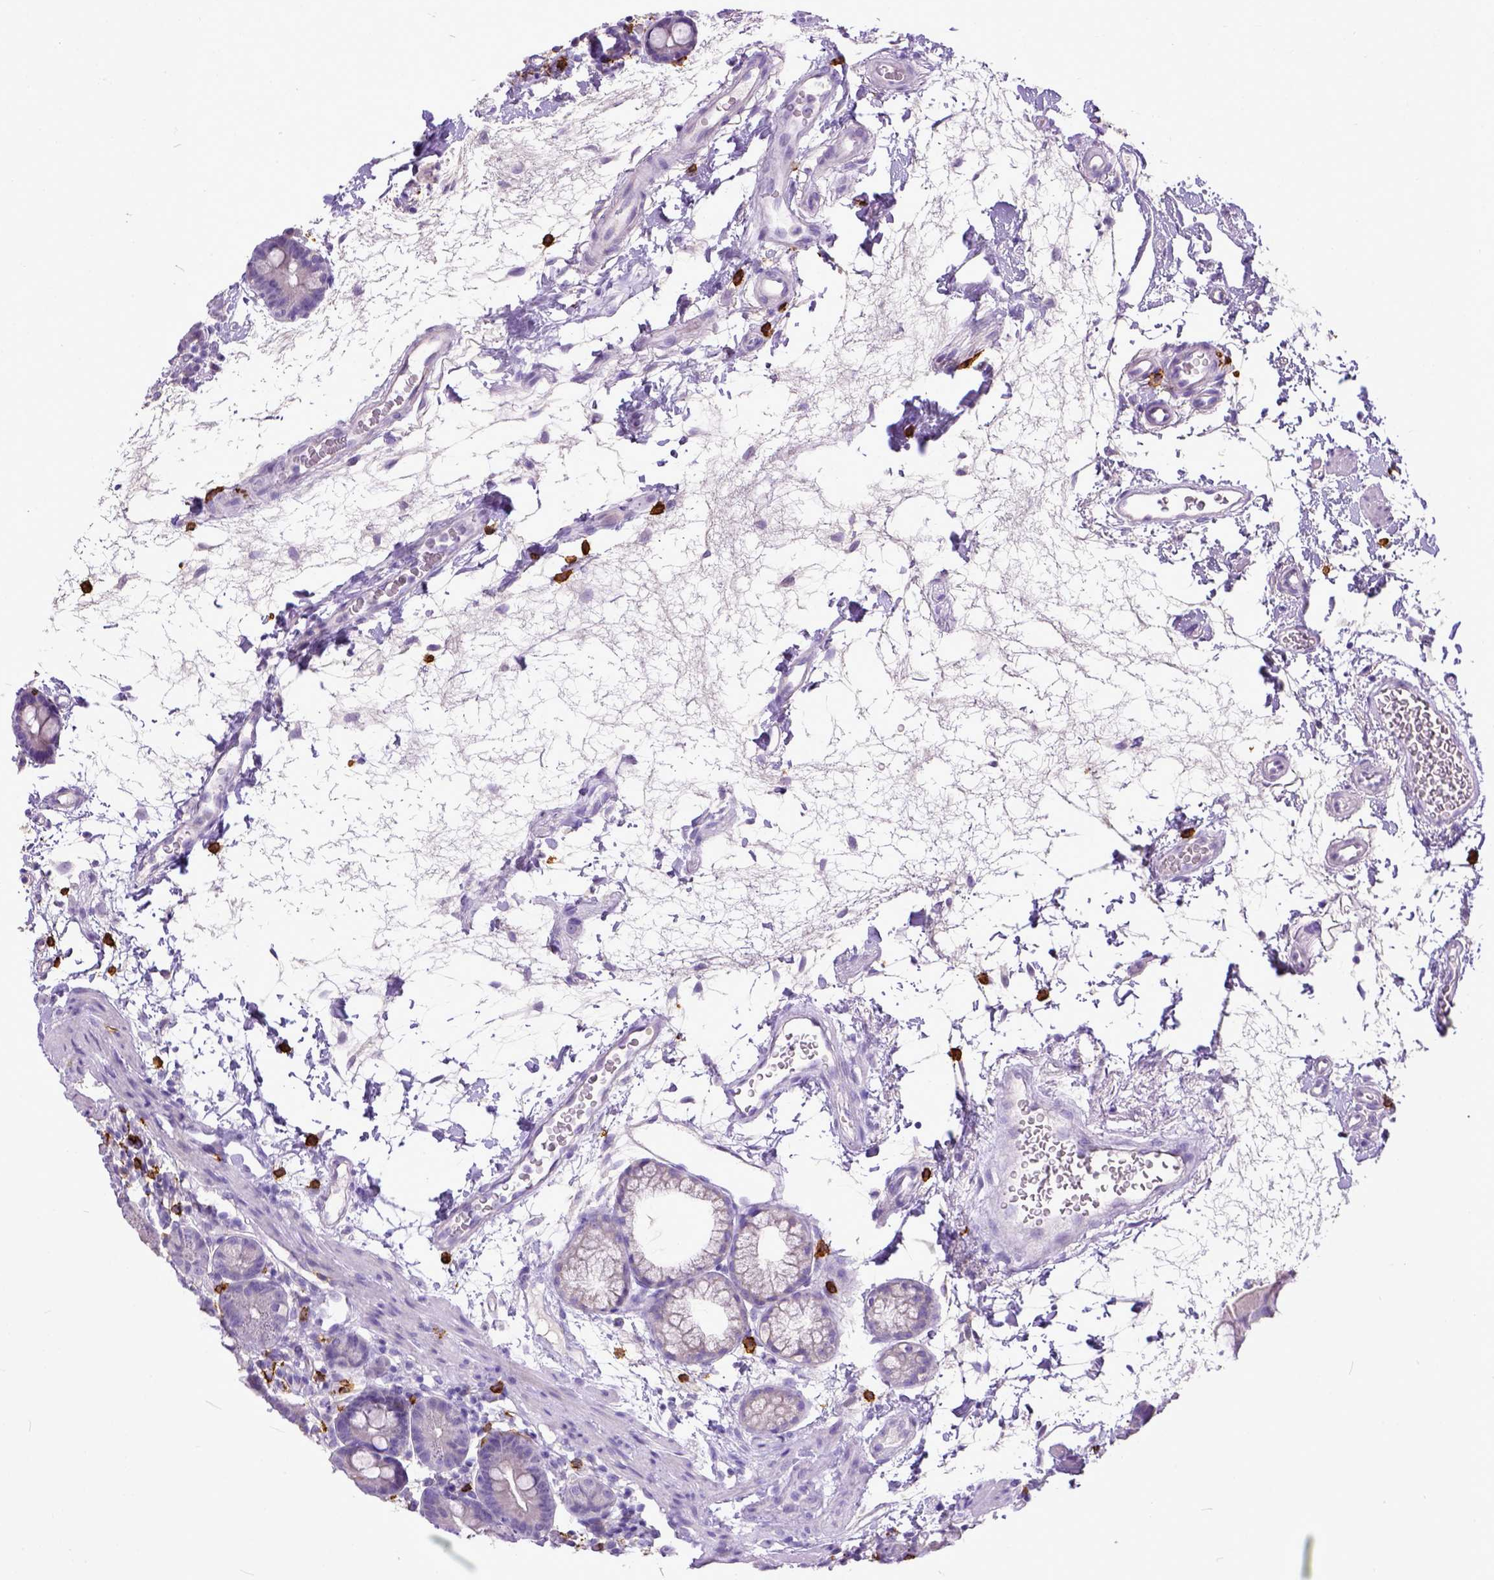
{"staining": {"intensity": "negative", "quantity": "none", "location": "none"}, "tissue": "duodenum", "cell_type": "Glandular cells", "image_type": "normal", "snomed": [{"axis": "morphology", "description": "Normal tissue, NOS"}, {"axis": "topography", "description": "Pancreas"}, {"axis": "topography", "description": "Duodenum"}], "caption": "This histopathology image is of benign duodenum stained with immunohistochemistry (IHC) to label a protein in brown with the nuclei are counter-stained blue. There is no expression in glandular cells.", "gene": "KIT", "patient": {"sex": "male", "age": 59}}